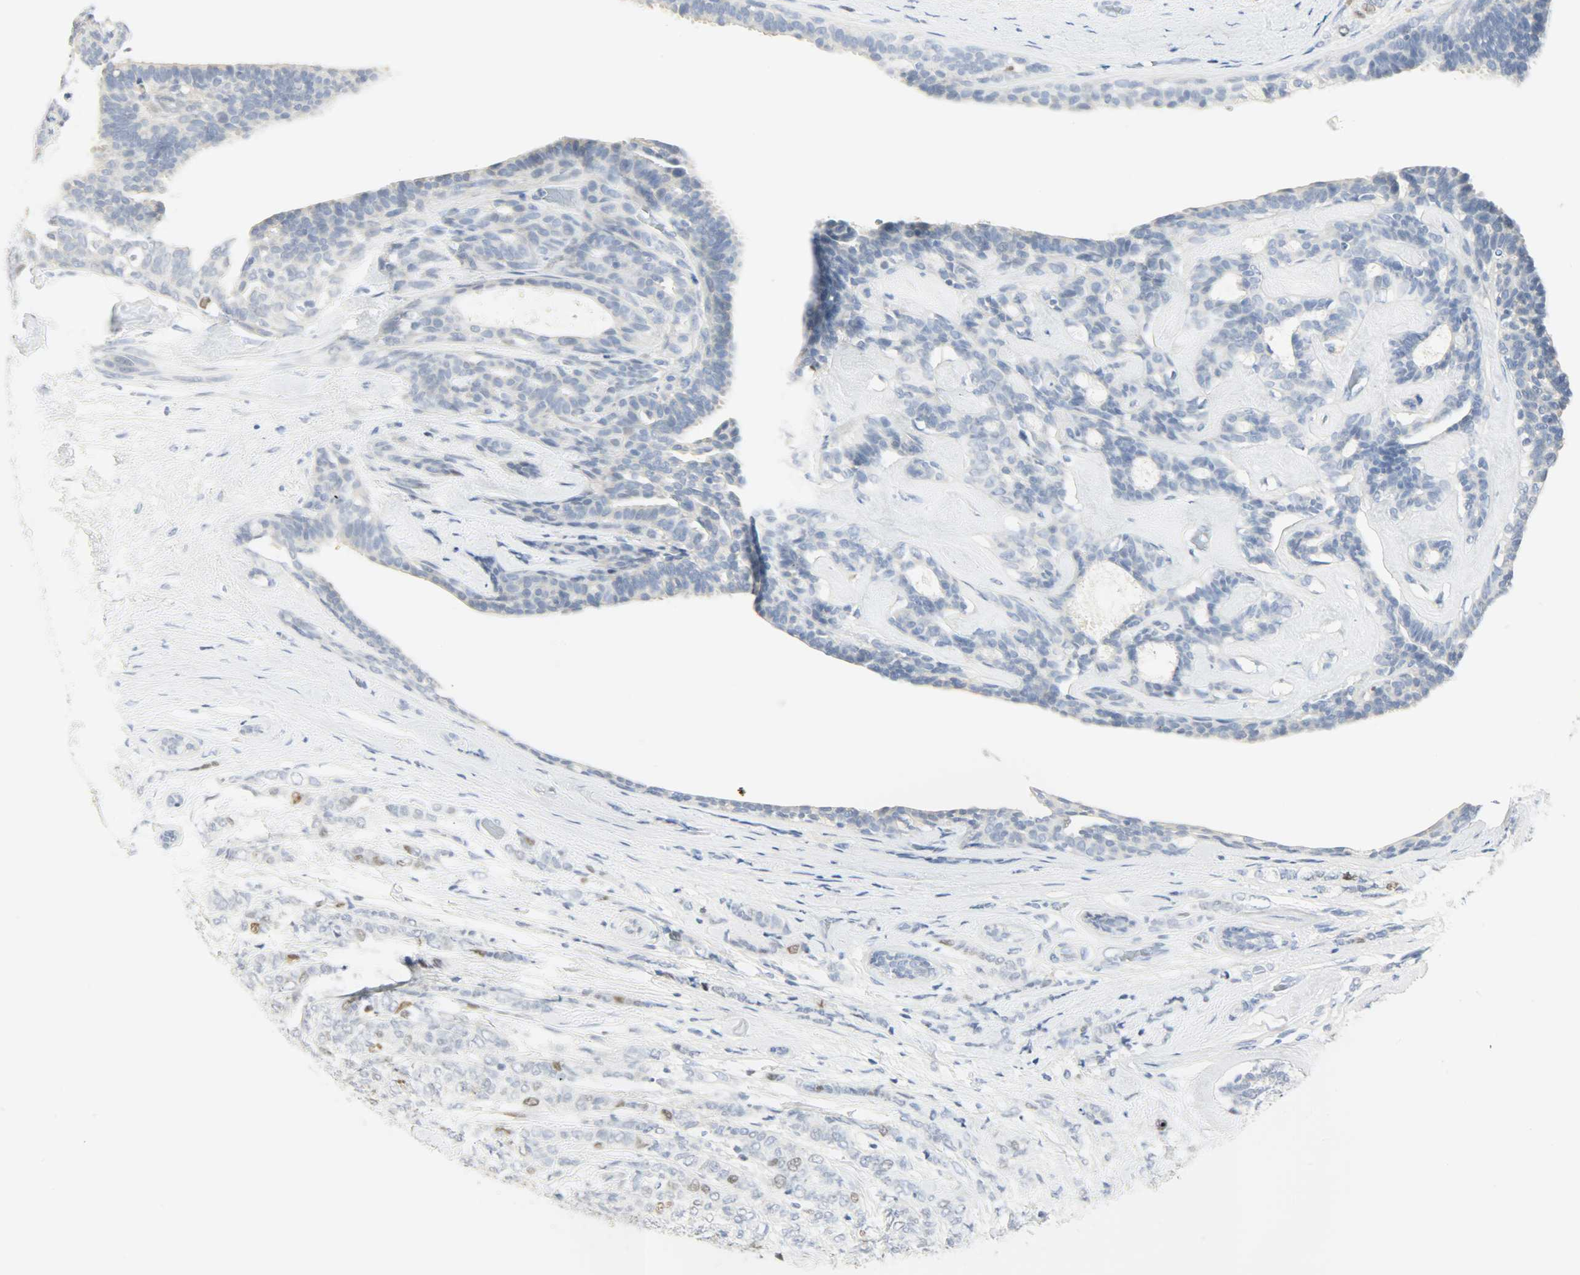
{"staining": {"intensity": "negative", "quantity": "none", "location": "none"}, "tissue": "breast cancer", "cell_type": "Tumor cells", "image_type": "cancer", "snomed": [{"axis": "morphology", "description": "Lobular carcinoma"}, {"axis": "topography", "description": "Breast"}], "caption": "Human breast cancer stained for a protein using IHC demonstrates no positivity in tumor cells.", "gene": "HELLS", "patient": {"sex": "female", "age": 60}}